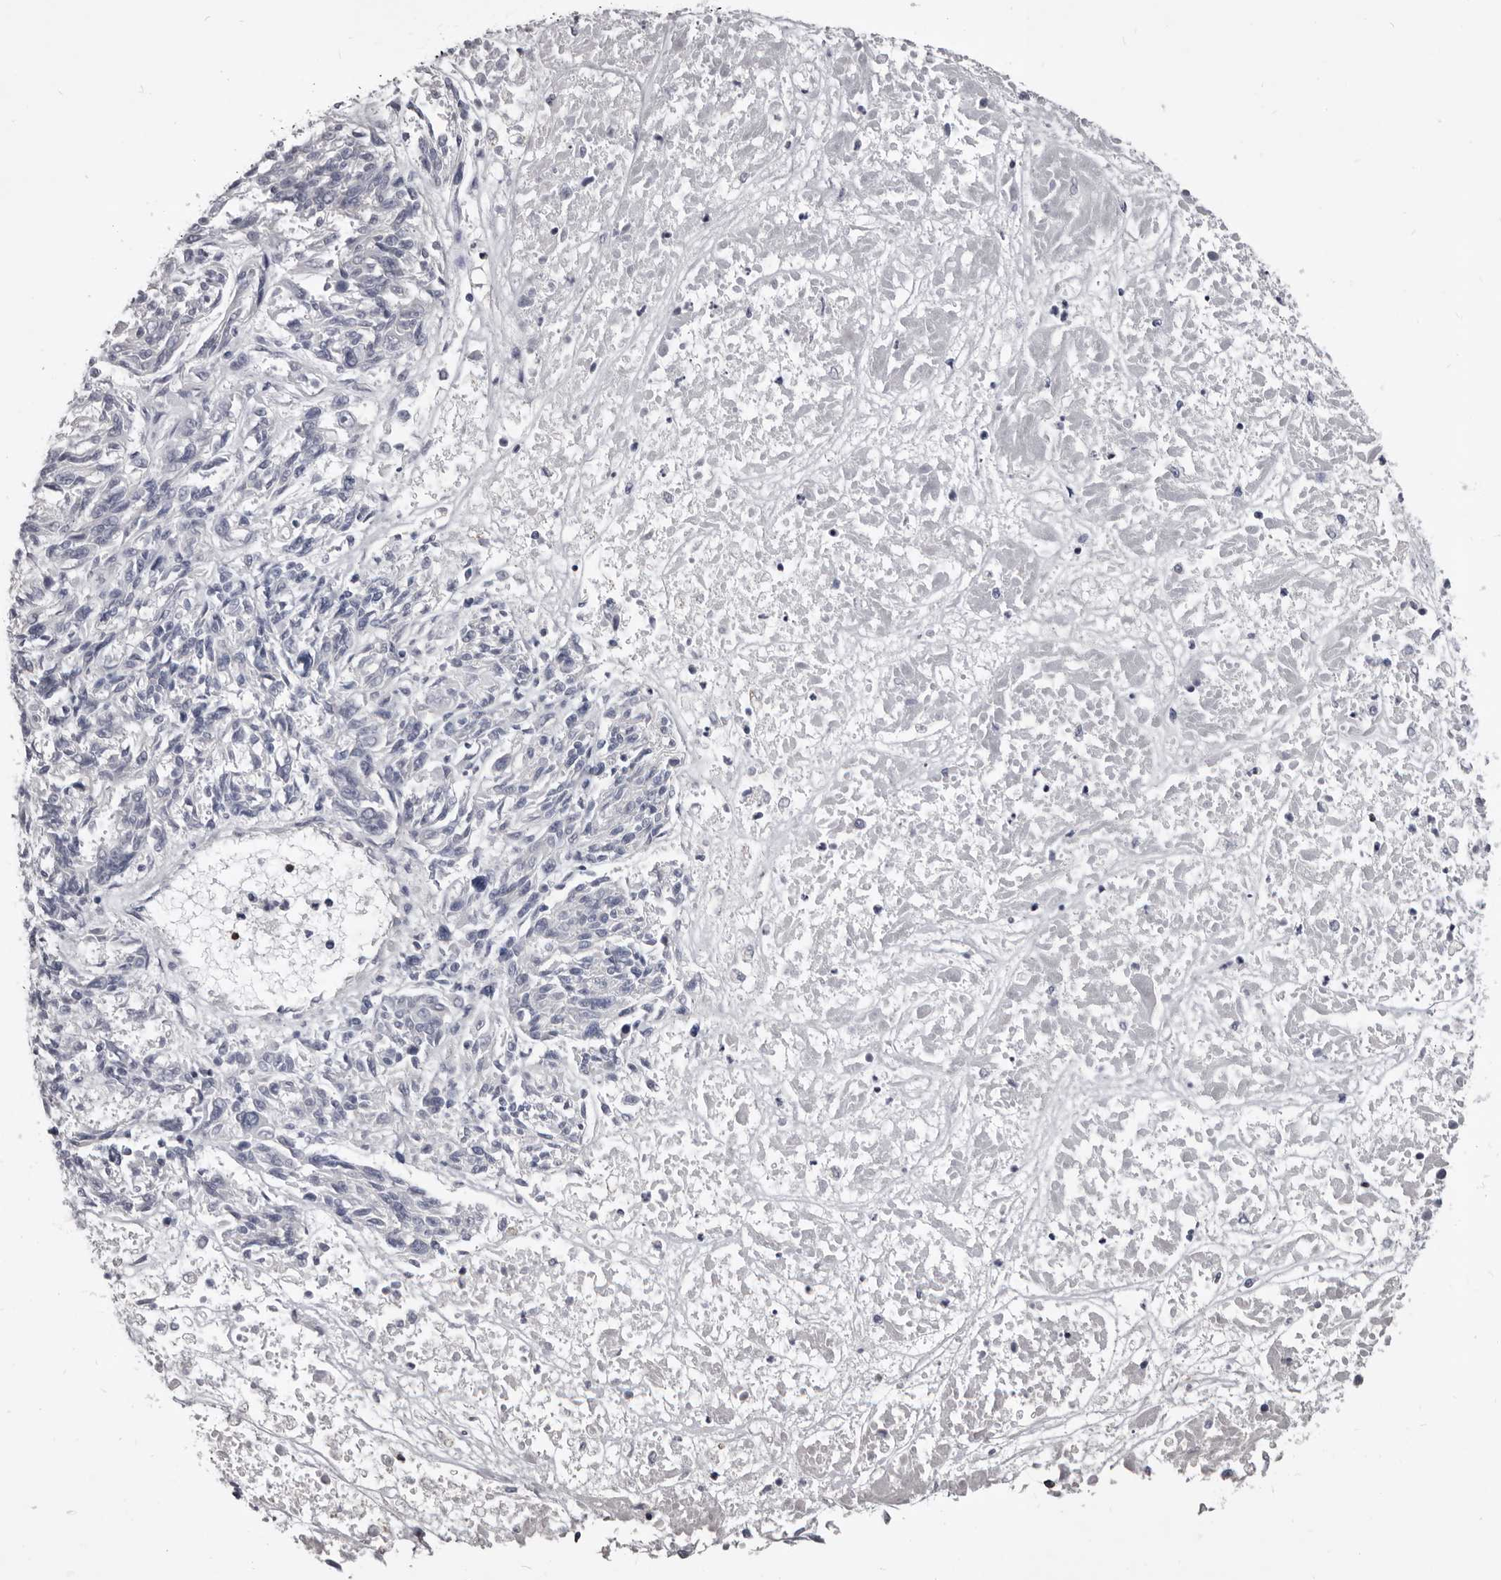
{"staining": {"intensity": "negative", "quantity": "none", "location": "none"}, "tissue": "melanoma", "cell_type": "Tumor cells", "image_type": "cancer", "snomed": [{"axis": "morphology", "description": "Malignant melanoma, NOS"}, {"axis": "topography", "description": "Skin"}], "caption": "Malignant melanoma was stained to show a protein in brown. There is no significant expression in tumor cells.", "gene": "GZMH", "patient": {"sex": "male", "age": 53}}